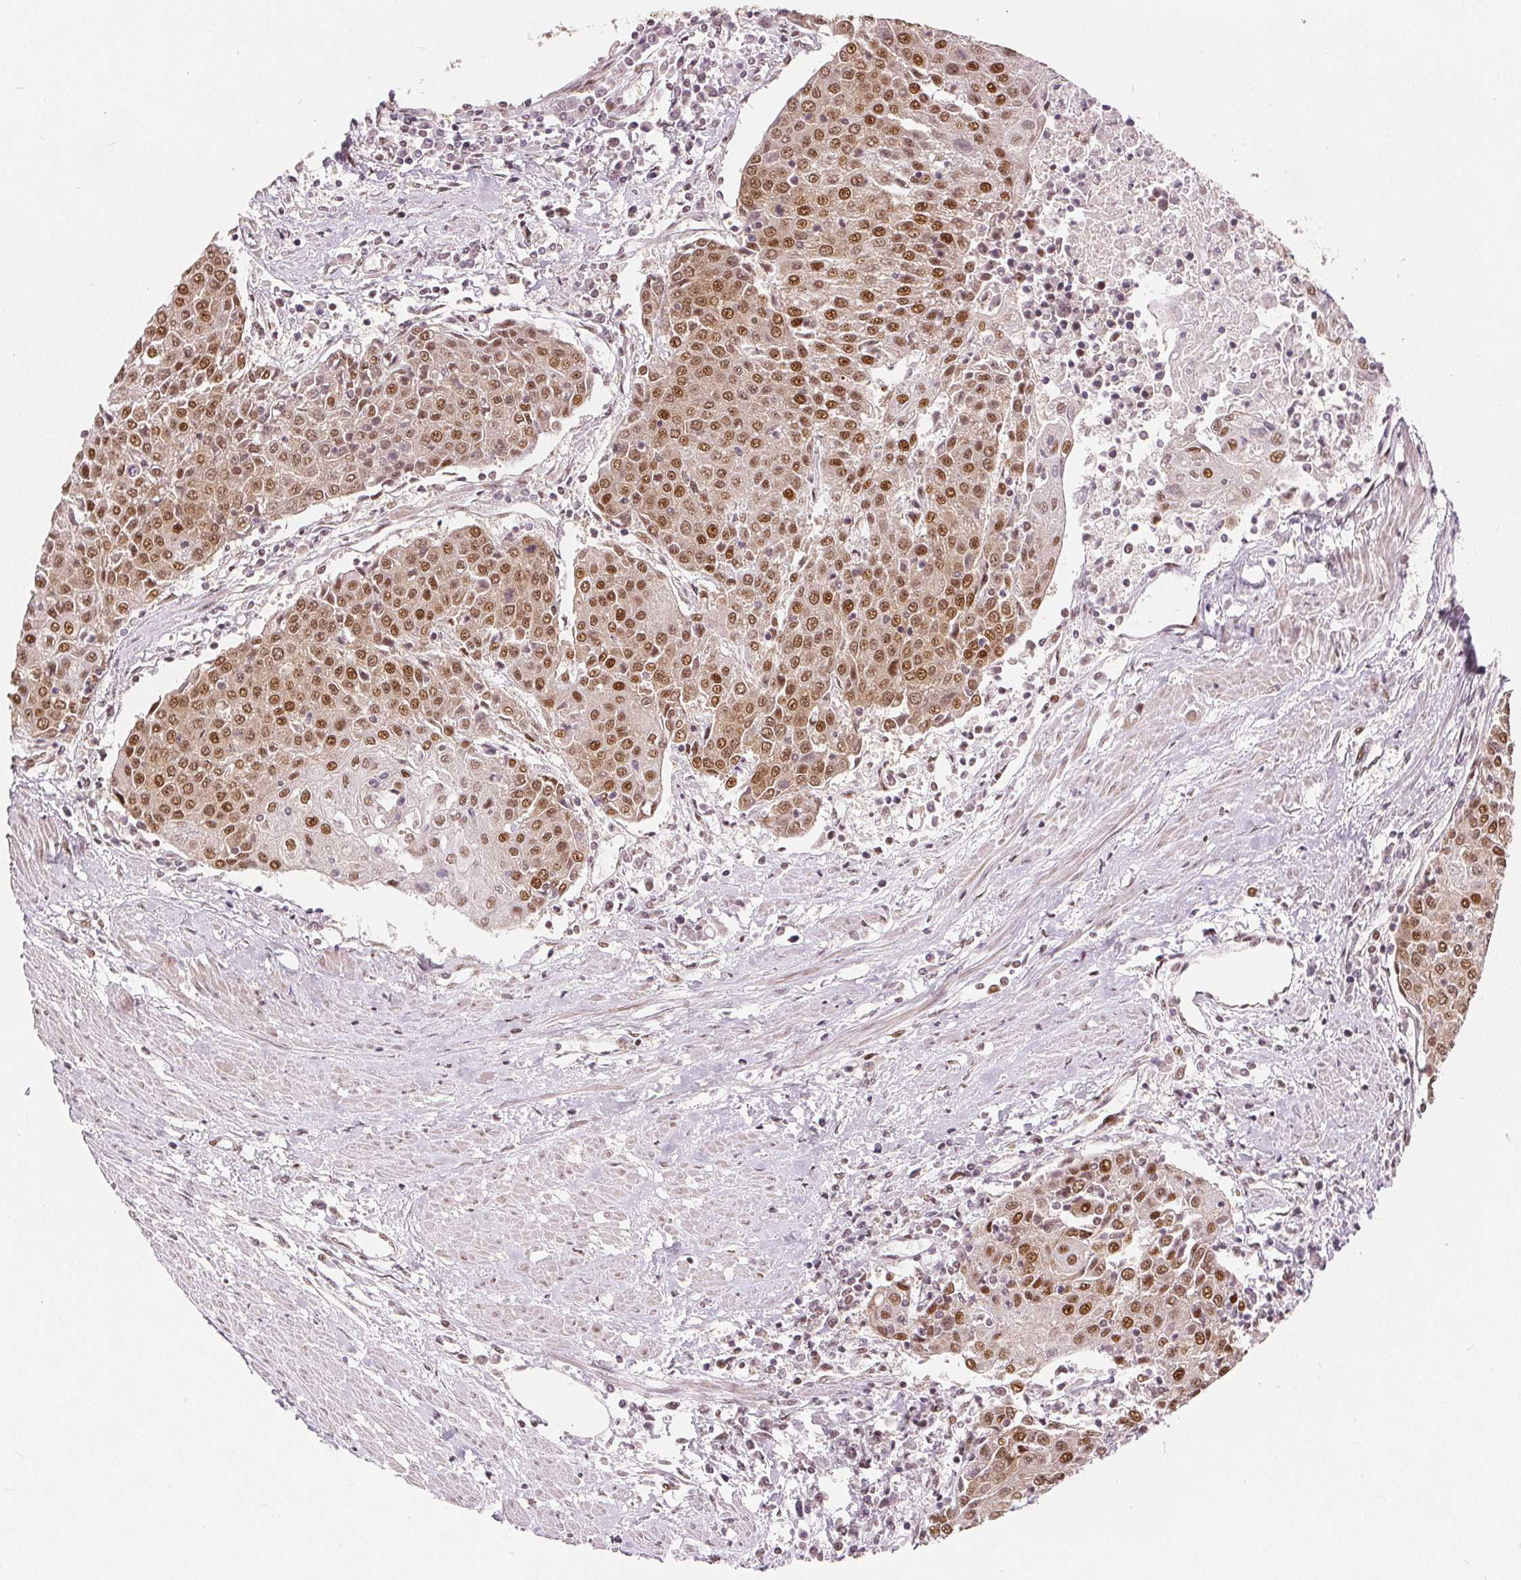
{"staining": {"intensity": "moderate", "quantity": ">75%", "location": "nuclear"}, "tissue": "urothelial cancer", "cell_type": "Tumor cells", "image_type": "cancer", "snomed": [{"axis": "morphology", "description": "Urothelial carcinoma, High grade"}, {"axis": "topography", "description": "Urinary bladder"}], "caption": "This is an image of IHC staining of urothelial carcinoma (high-grade), which shows moderate expression in the nuclear of tumor cells.", "gene": "ZNF703", "patient": {"sex": "female", "age": 85}}